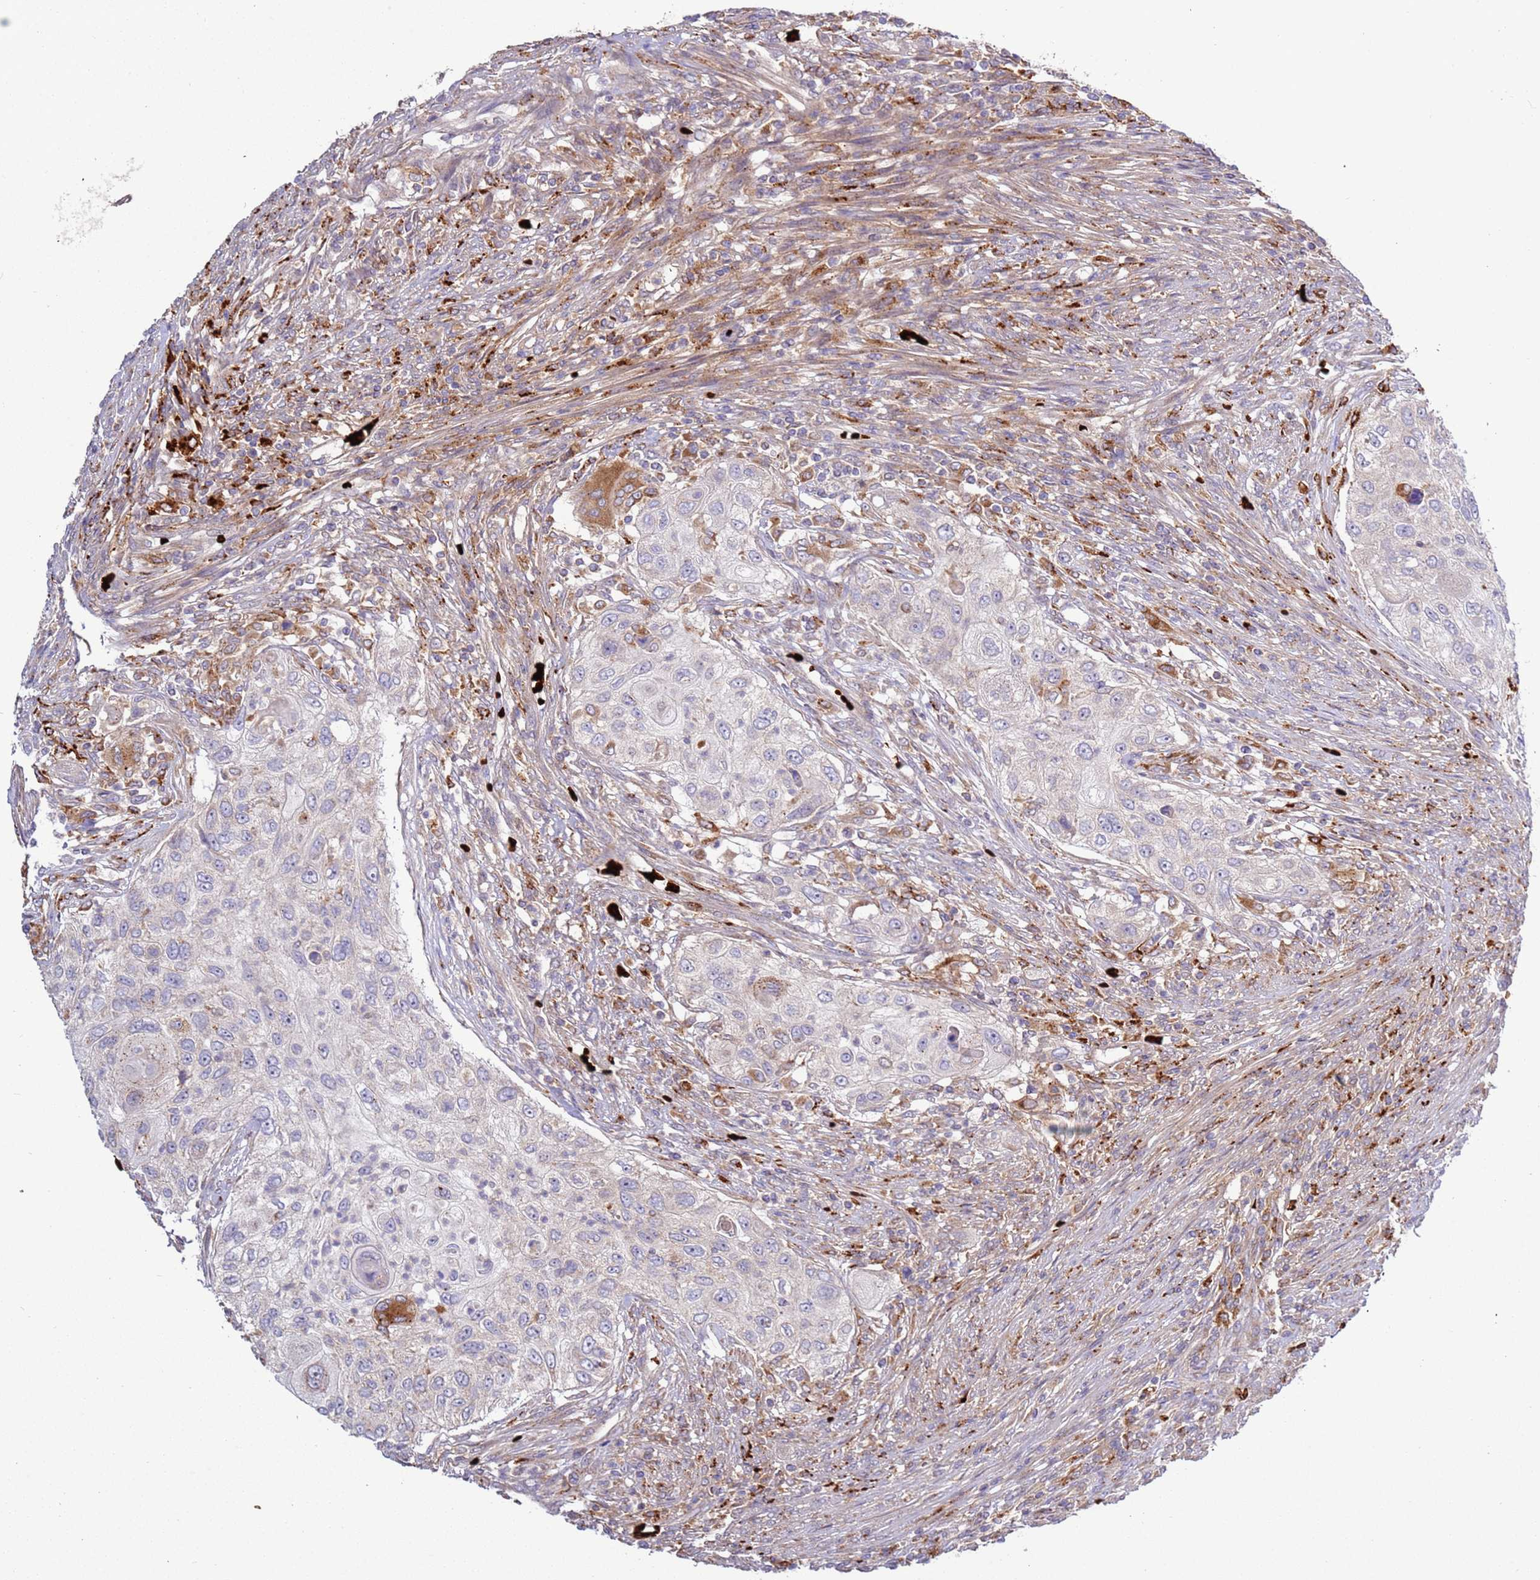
{"staining": {"intensity": "weak", "quantity": "<25%", "location": "cytoplasmic/membranous"}, "tissue": "urothelial cancer", "cell_type": "Tumor cells", "image_type": "cancer", "snomed": [{"axis": "morphology", "description": "Urothelial carcinoma, High grade"}, {"axis": "topography", "description": "Urinary bladder"}], "caption": "This is an immunohistochemistry histopathology image of urothelial cancer. There is no expression in tumor cells.", "gene": "VPS36", "patient": {"sex": "female", "age": 60}}